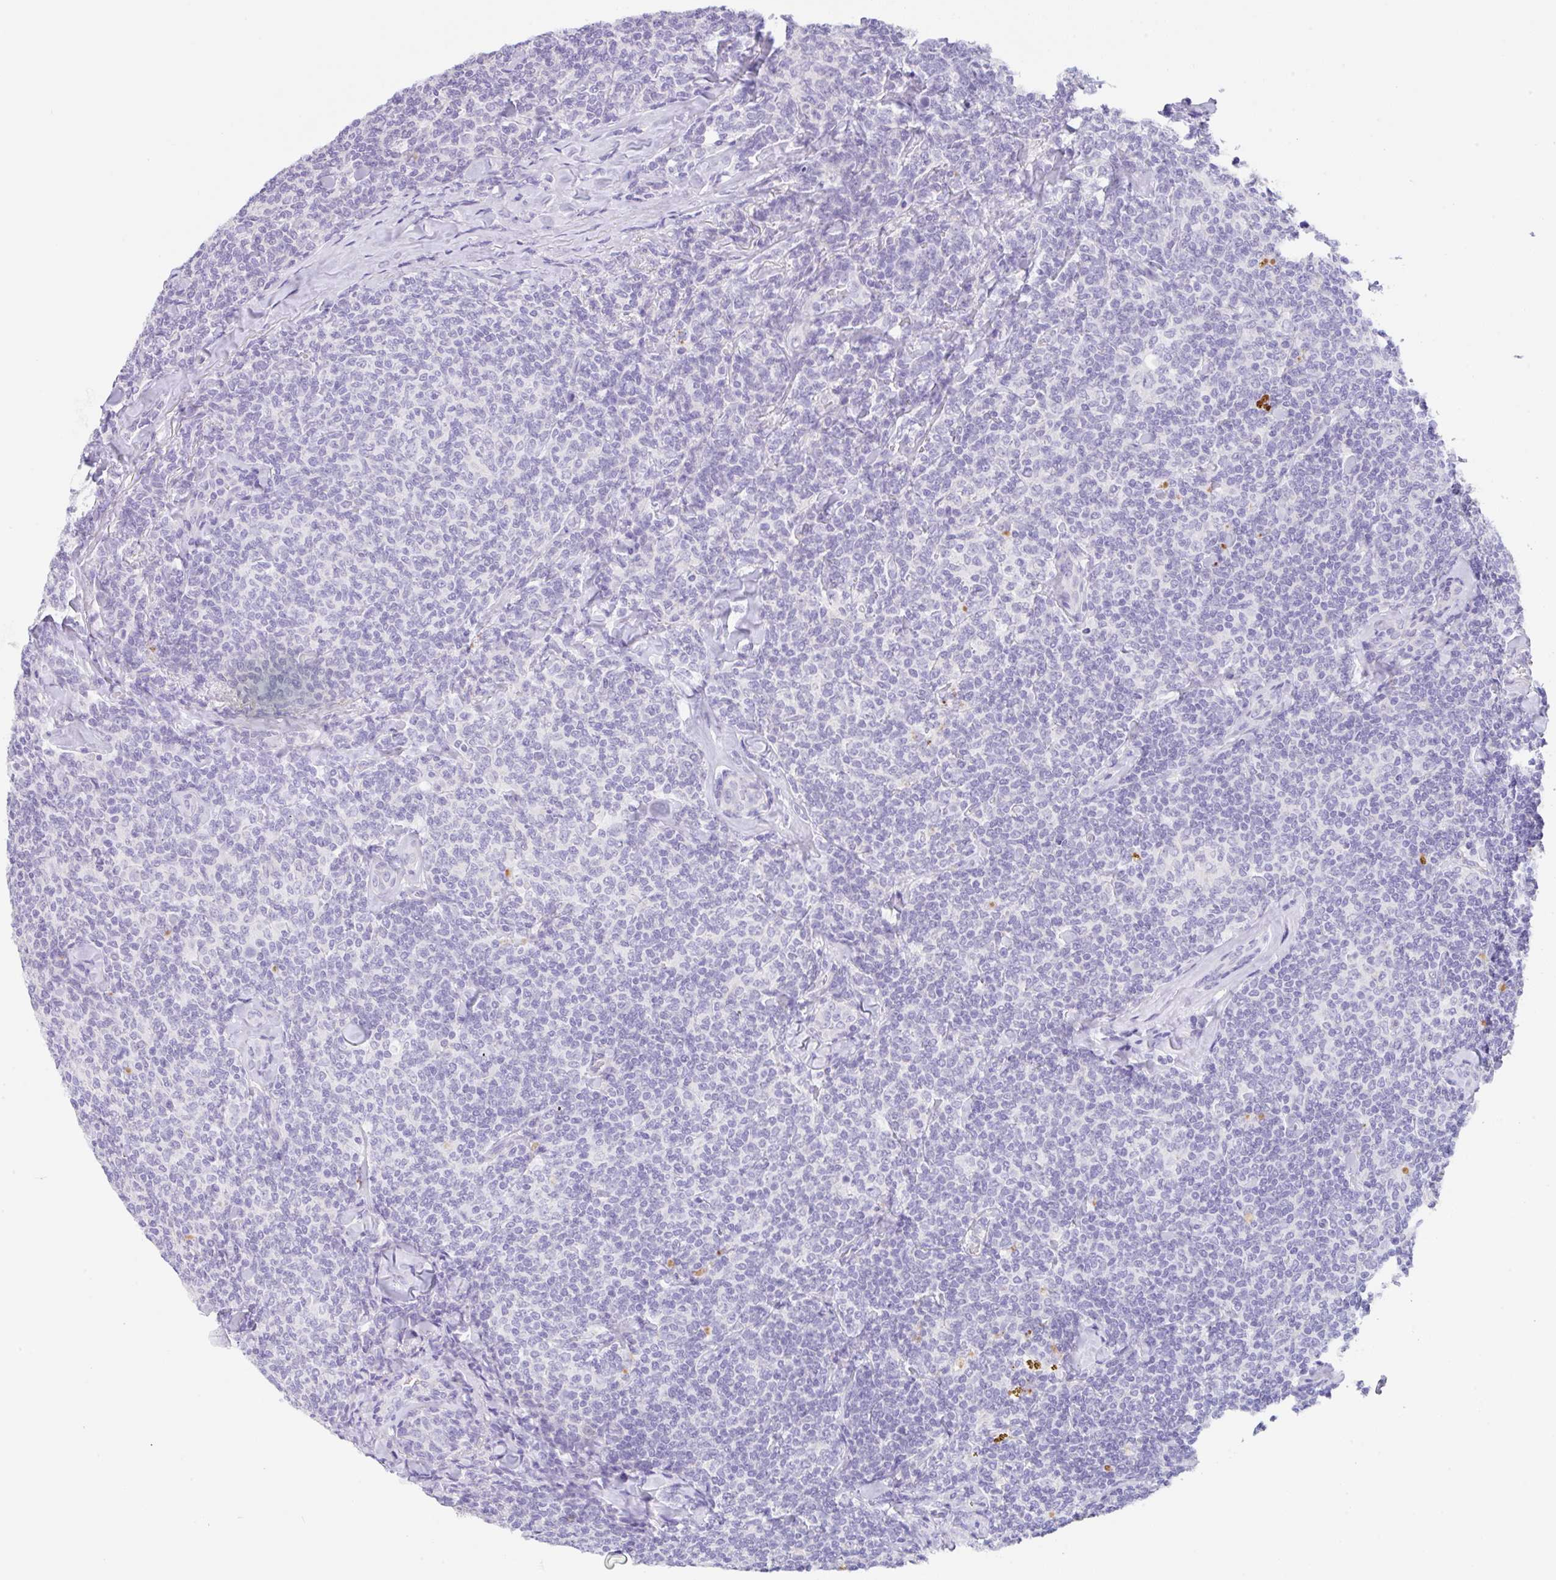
{"staining": {"intensity": "negative", "quantity": "none", "location": "none"}, "tissue": "lymphoma", "cell_type": "Tumor cells", "image_type": "cancer", "snomed": [{"axis": "morphology", "description": "Malignant lymphoma, non-Hodgkin's type, Low grade"}, {"axis": "topography", "description": "Lymph node"}], "caption": "Protein analysis of lymphoma shows no significant positivity in tumor cells.", "gene": "TRAF4", "patient": {"sex": "female", "age": 56}}